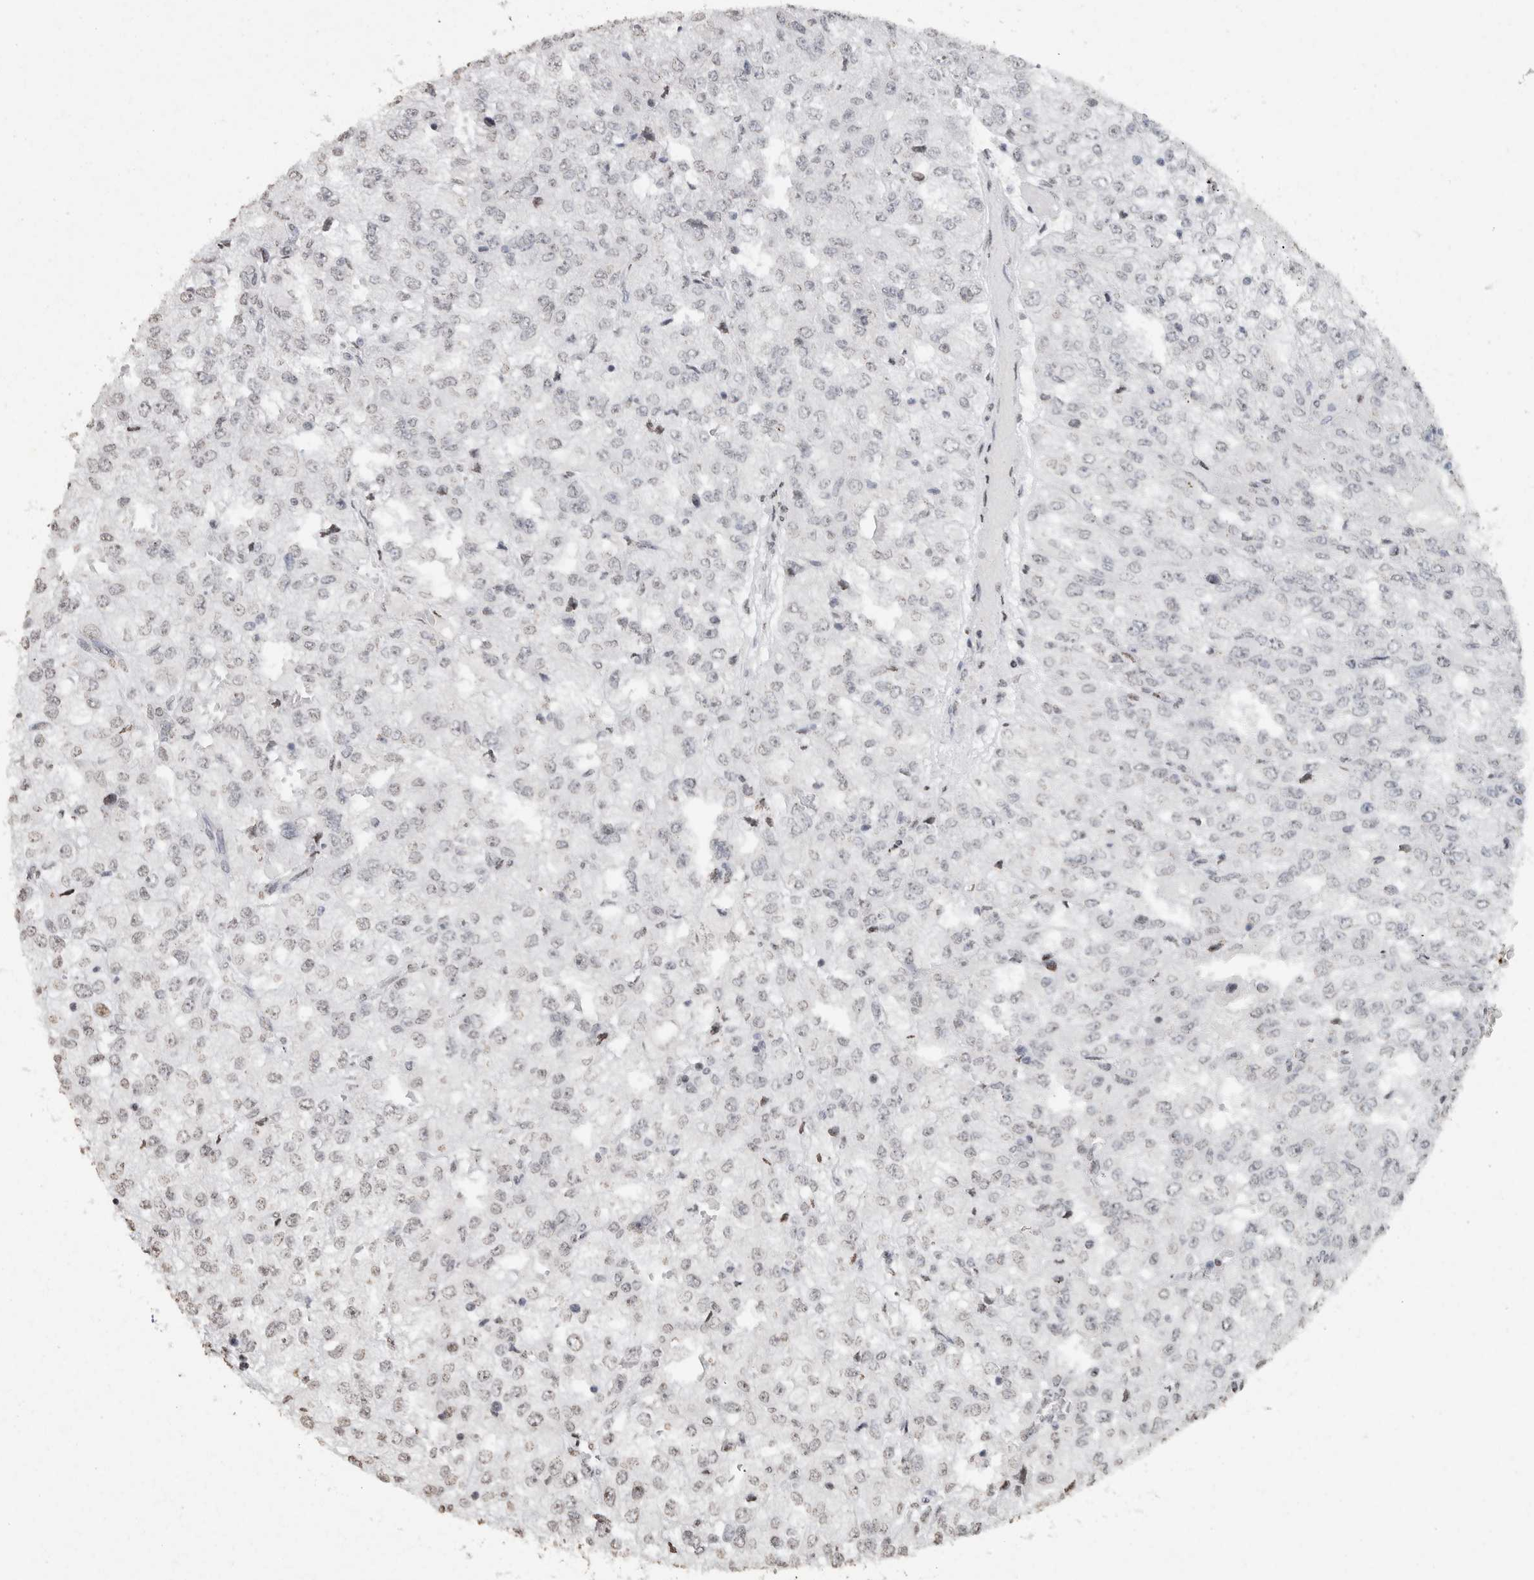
{"staining": {"intensity": "negative", "quantity": "none", "location": "none"}, "tissue": "renal cancer", "cell_type": "Tumor cells", "image_type": "cancer", "snomed": [{"axis": "morphology", "description": "Adenocarcinoma, NOS"}, {"axis": "topography", "description": "Kidney"}], "caption": "High power microscopy micrograph of an IHC image of adenocarcinoma (renal), revealing no significant expression in tumor cells.", "gene": "CNTN1", "patient": {"sex": "female", "age": 54}}